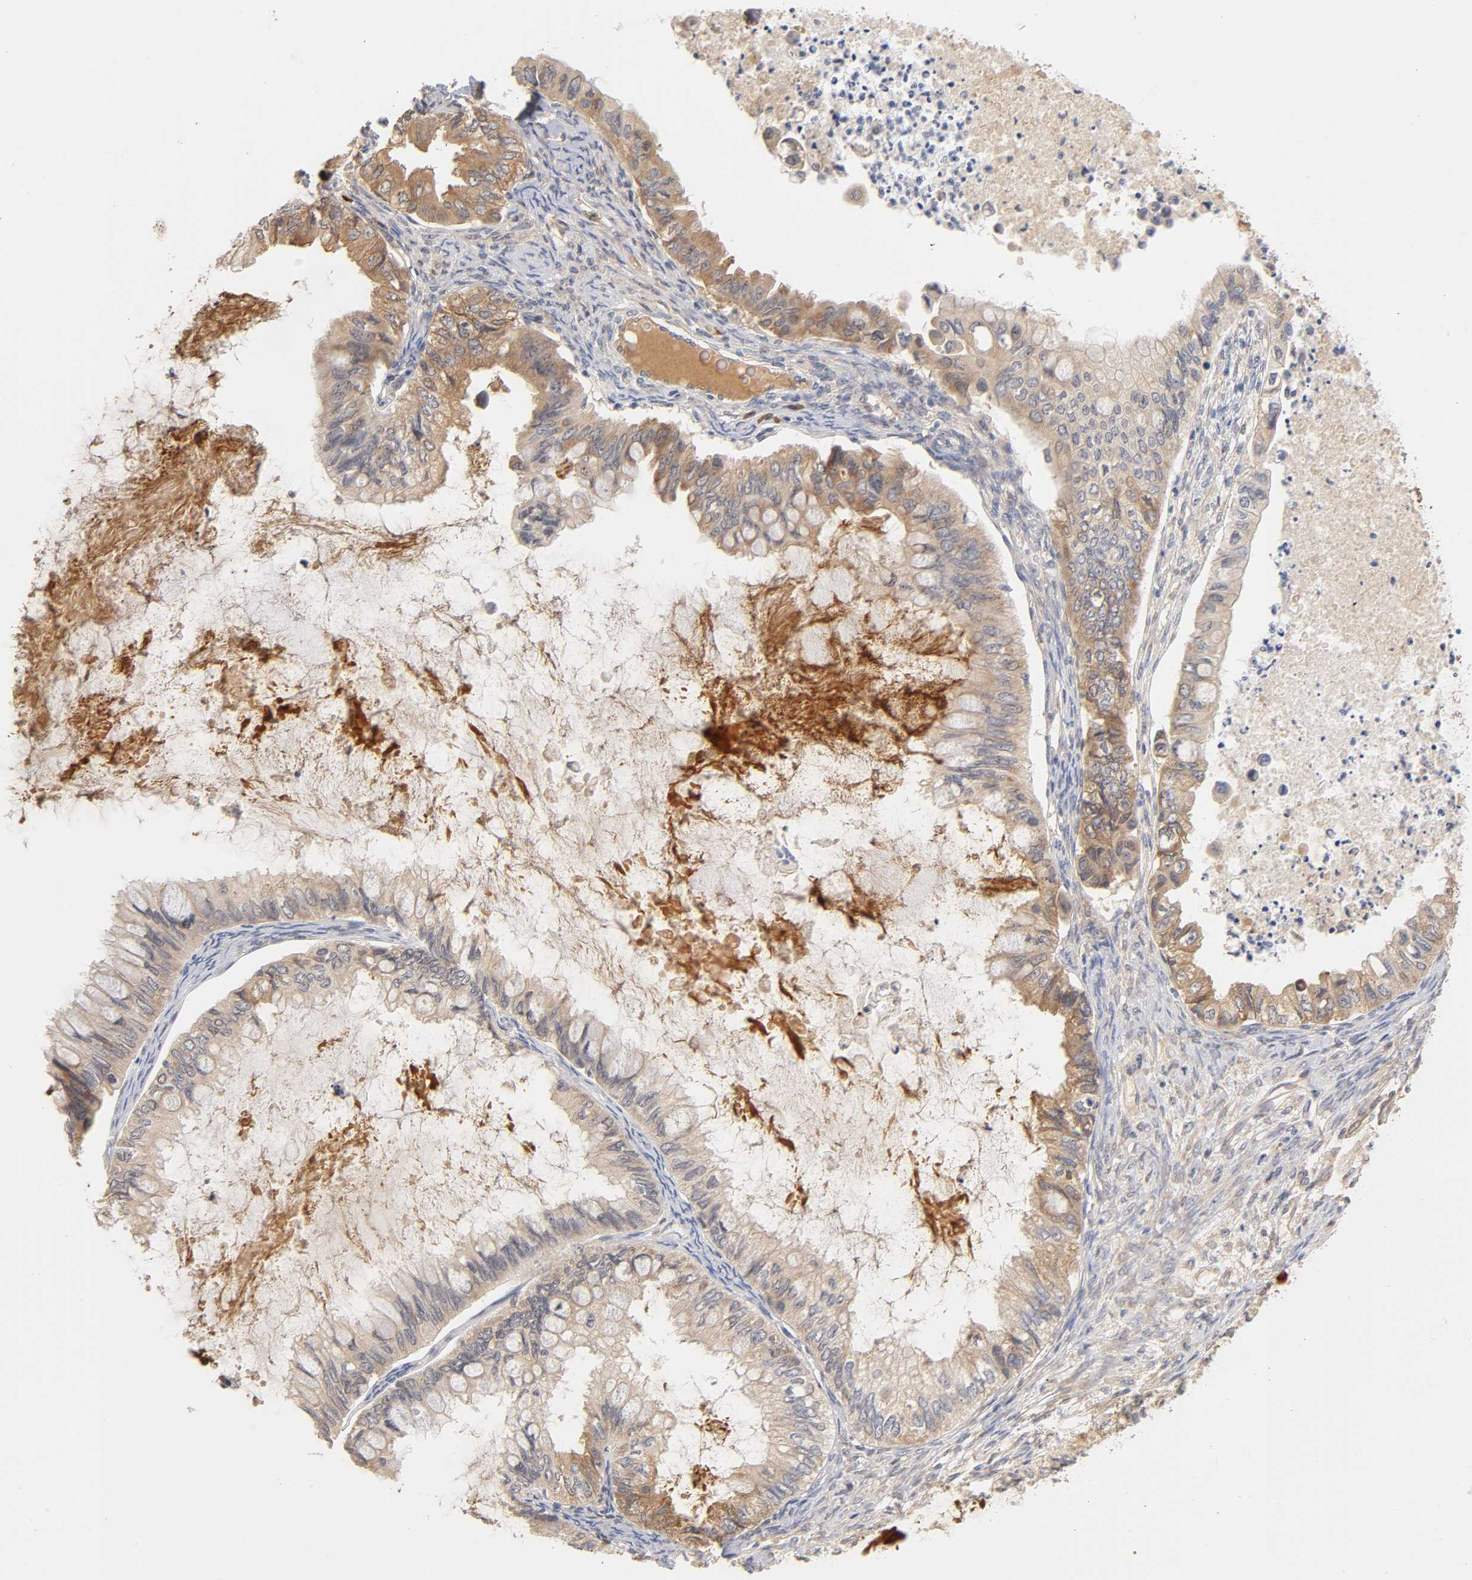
{"staining": {"intensity": "moderate", "quantity": ">75%", "location": "cytoplasmic/membranous"}, "tissue": "ovarian cancer", "cell_type": "Tumor cells", "image_type": "cancer", "snomed": [{"axis": "morphology", "description": "Cystadenocarcinoma, mucinous, NOS"}, {"axis": "topography", "description": "Ovary"}], "caption": "Moderate cytoplasmic/membranous expression for a protein is appreciated in about >75% of tumor cells of ovarian mucinous cystadenocarcinoma using IHC.", "gene": "RPS29", "patient": {"sex": "female", "age": 80}}